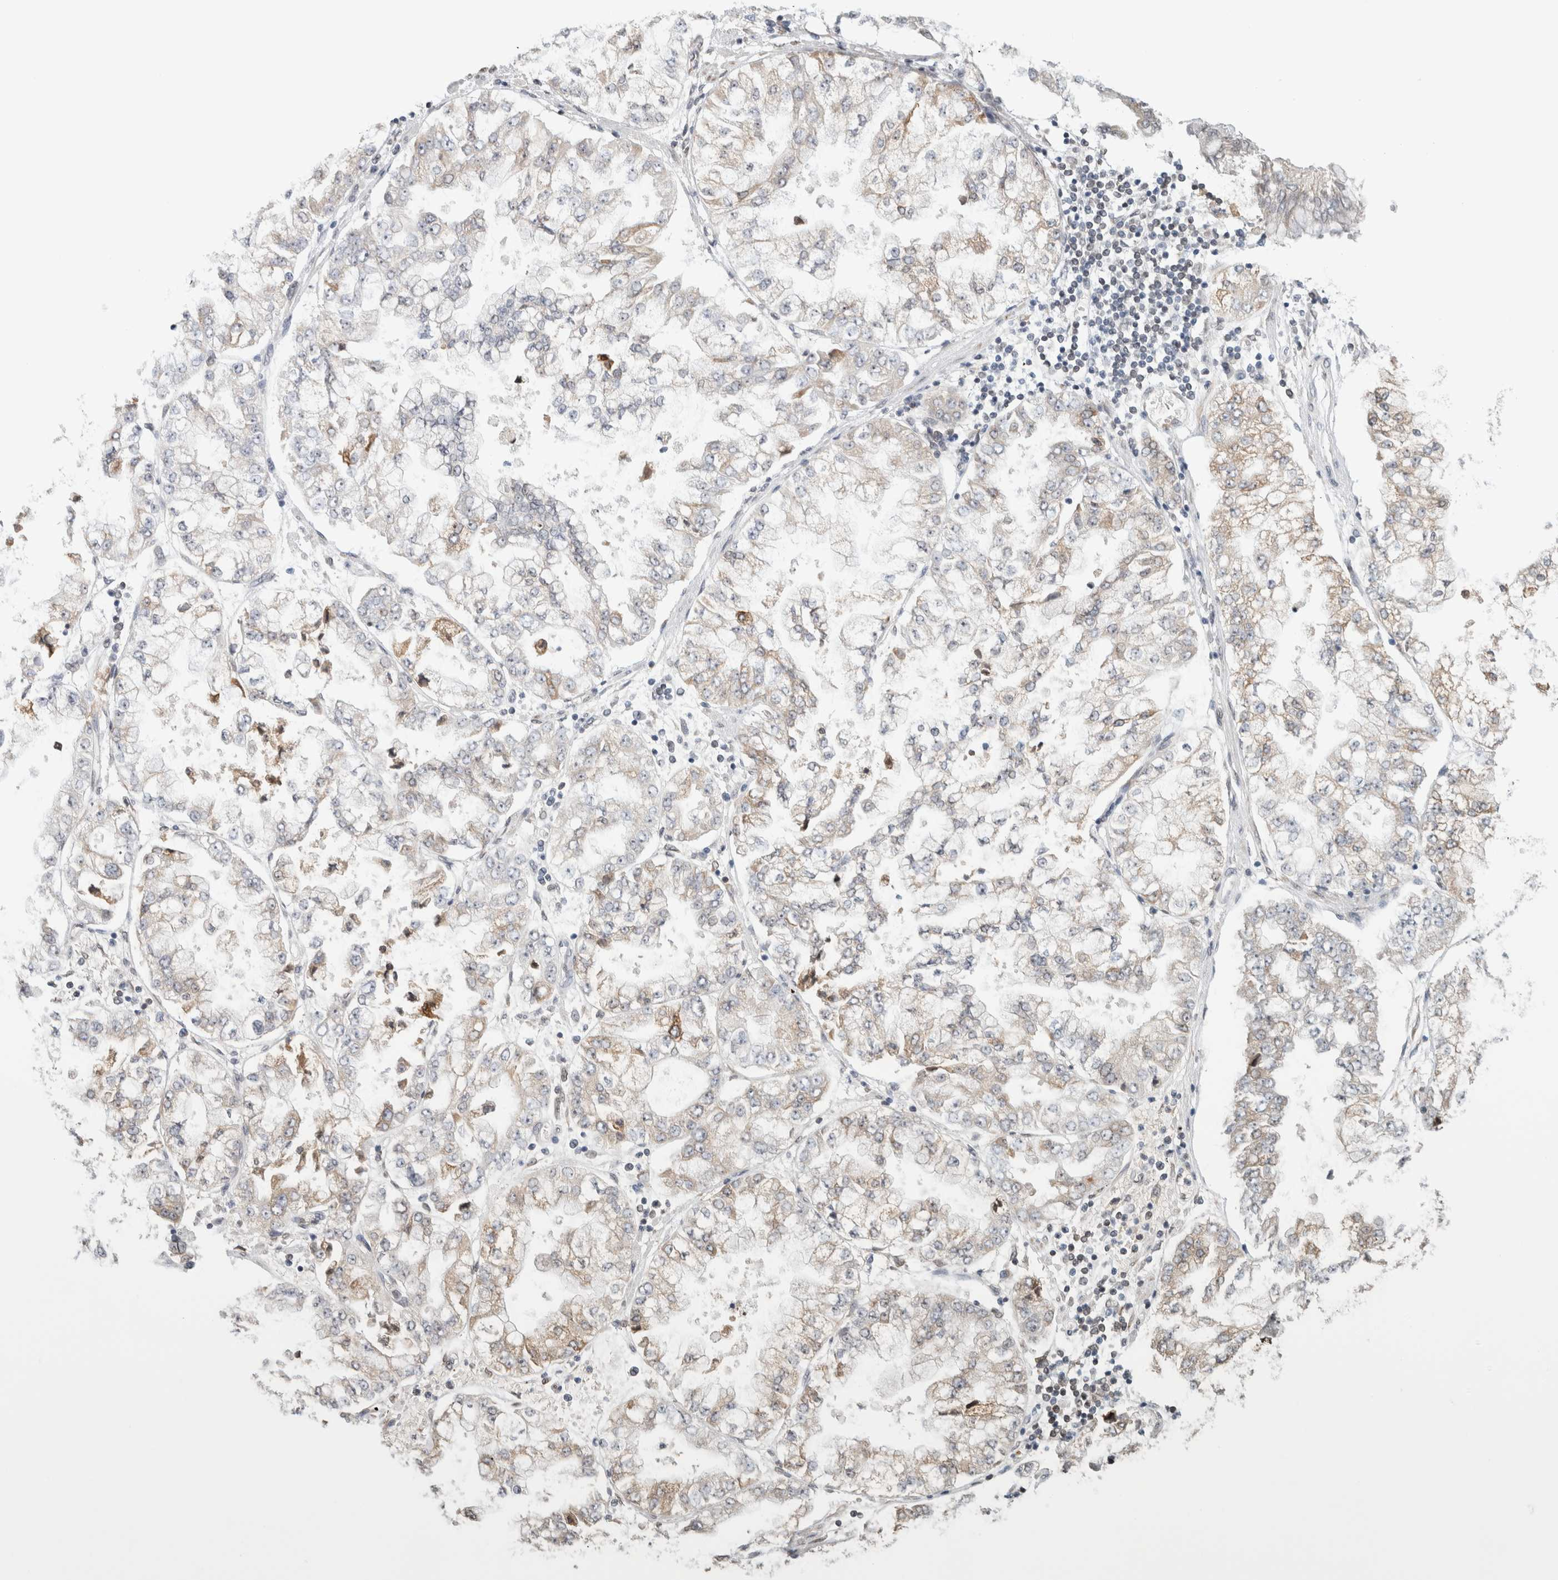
{"staining": {"intensity": "weak", "quantity": "<25%", "location": "cytoplasmic/membranous"}, "tissue": "stomach cancer", "cell_type": "Tumor cells", "image_type": "cancer", "snomed": [{"axis": "morphology", "description": "Adenocarcinoma, NOS"}, {"axis": "topography", "description": "Stomach"}], "caption": "High power microscopy image of an IHC micrograph of stomach cancer, revealing no significant staining in tumor cells. The staining was performed using DAB (3,3'-diaminobenzidine) to visualize the protein expression in brown, while the nuclei were stained in blue with hematoxylin (Magnification: 20x).", "gene": "RBMX2", "patient": {"sex": "male", "age": 76}}